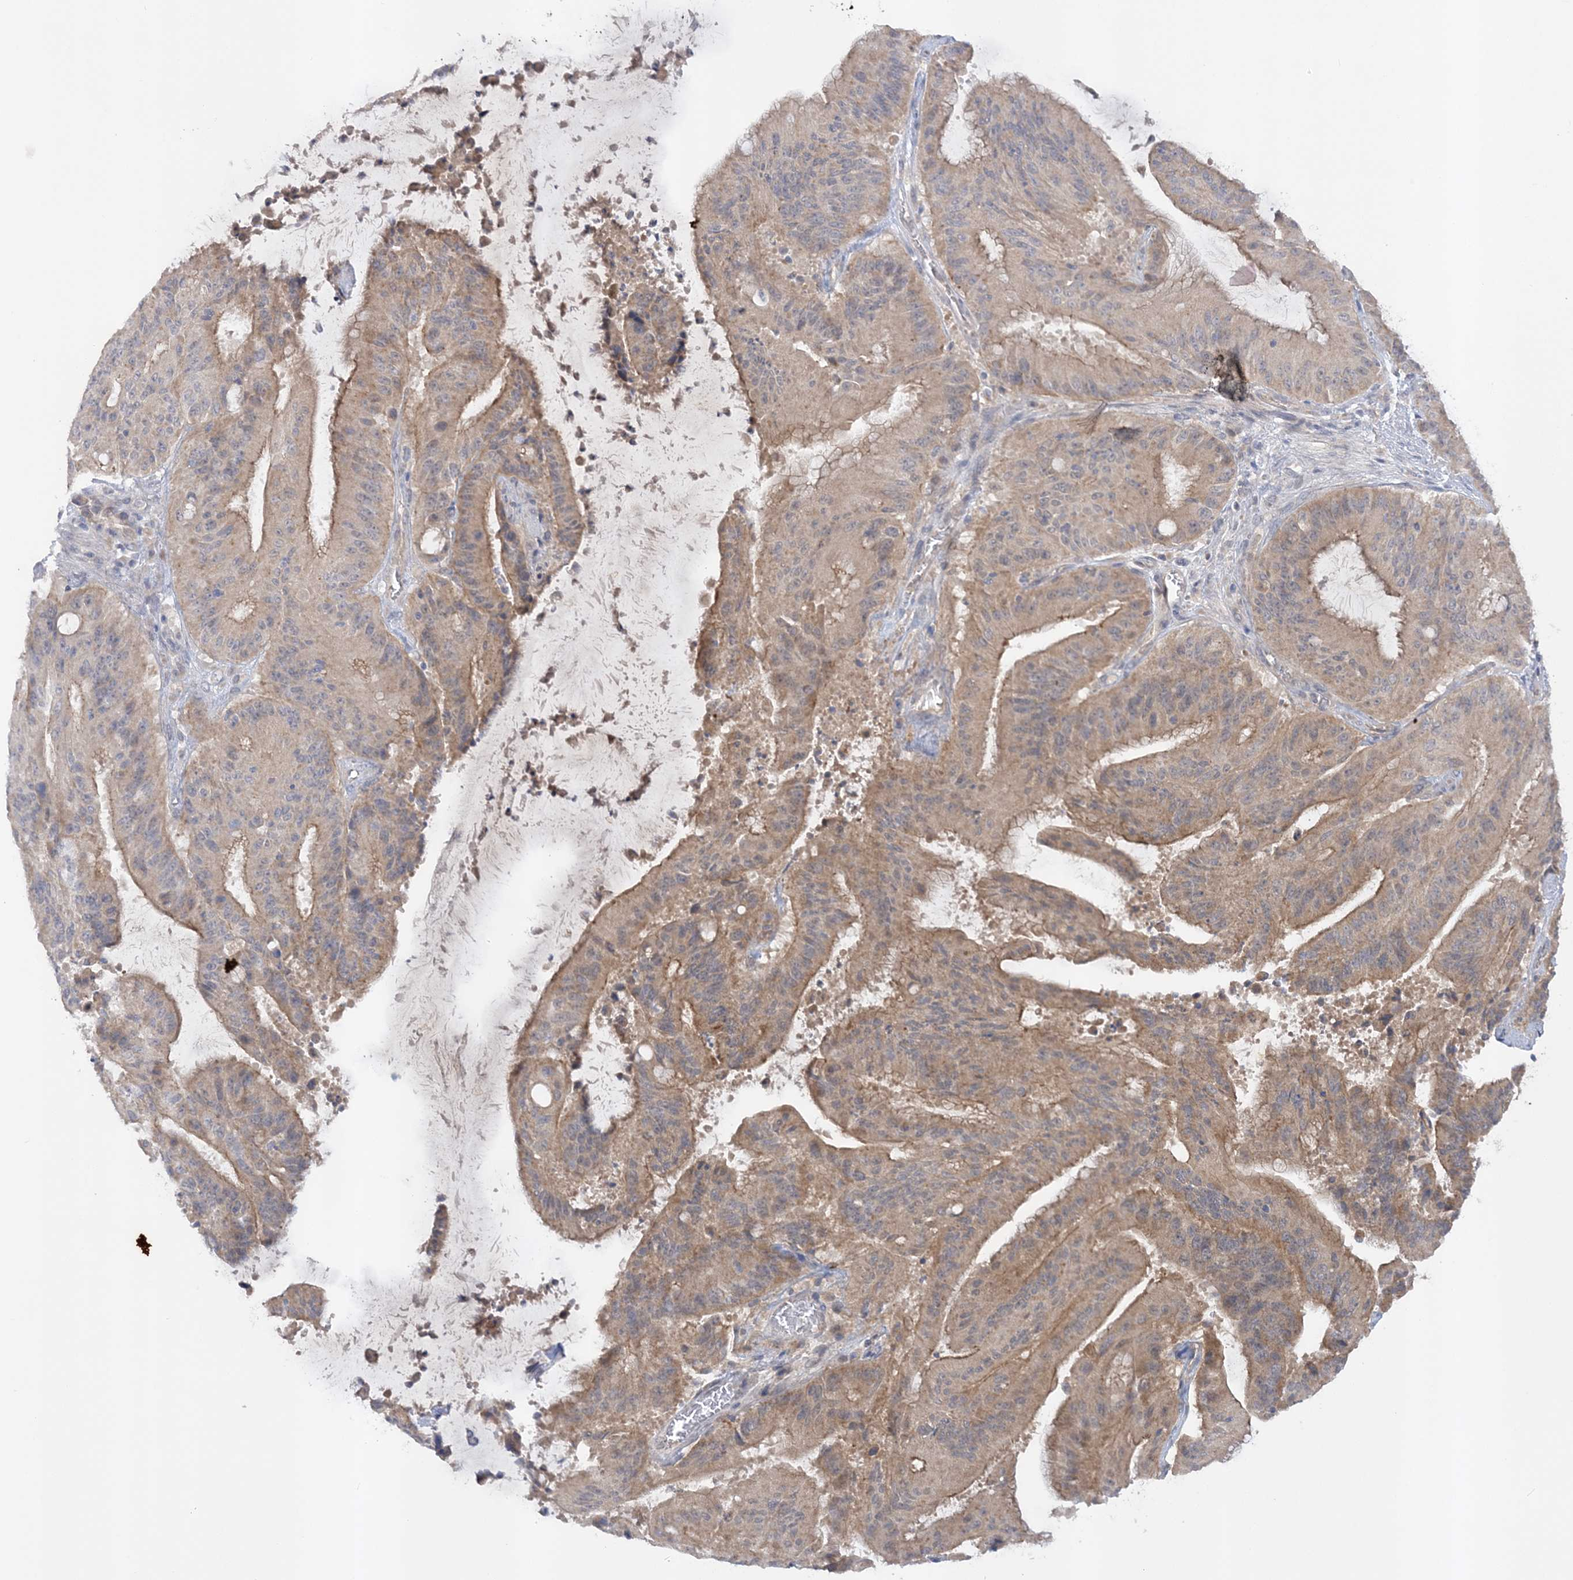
{"staining": {"intensity": "weak", "quantity": "25%-75%", "location": "cytoplasmic/membranous"}, "tissue": "liver cancer", "cell_type": "Tumor cells", "image_type": "cancer", "snomed": [{"axis": "morphology", "description": "Normal tissue, NOS"}, {"axis": "morphology", "description": "Cholangiocarcinoma"}, {"axis": "topography", "description": "Liver"}, {"axis": "topography", "description": "Peripheral nerve tissue"}], "caption": "Immunohistochemical staining of human liver cholangiocarcinoma demonstrates weak cytoplasmic/membranous protein expression in approximately 25%-75% of tumor cells.", "gene": "MMADHC", "patient": {"sex": "female", "age": 73}}